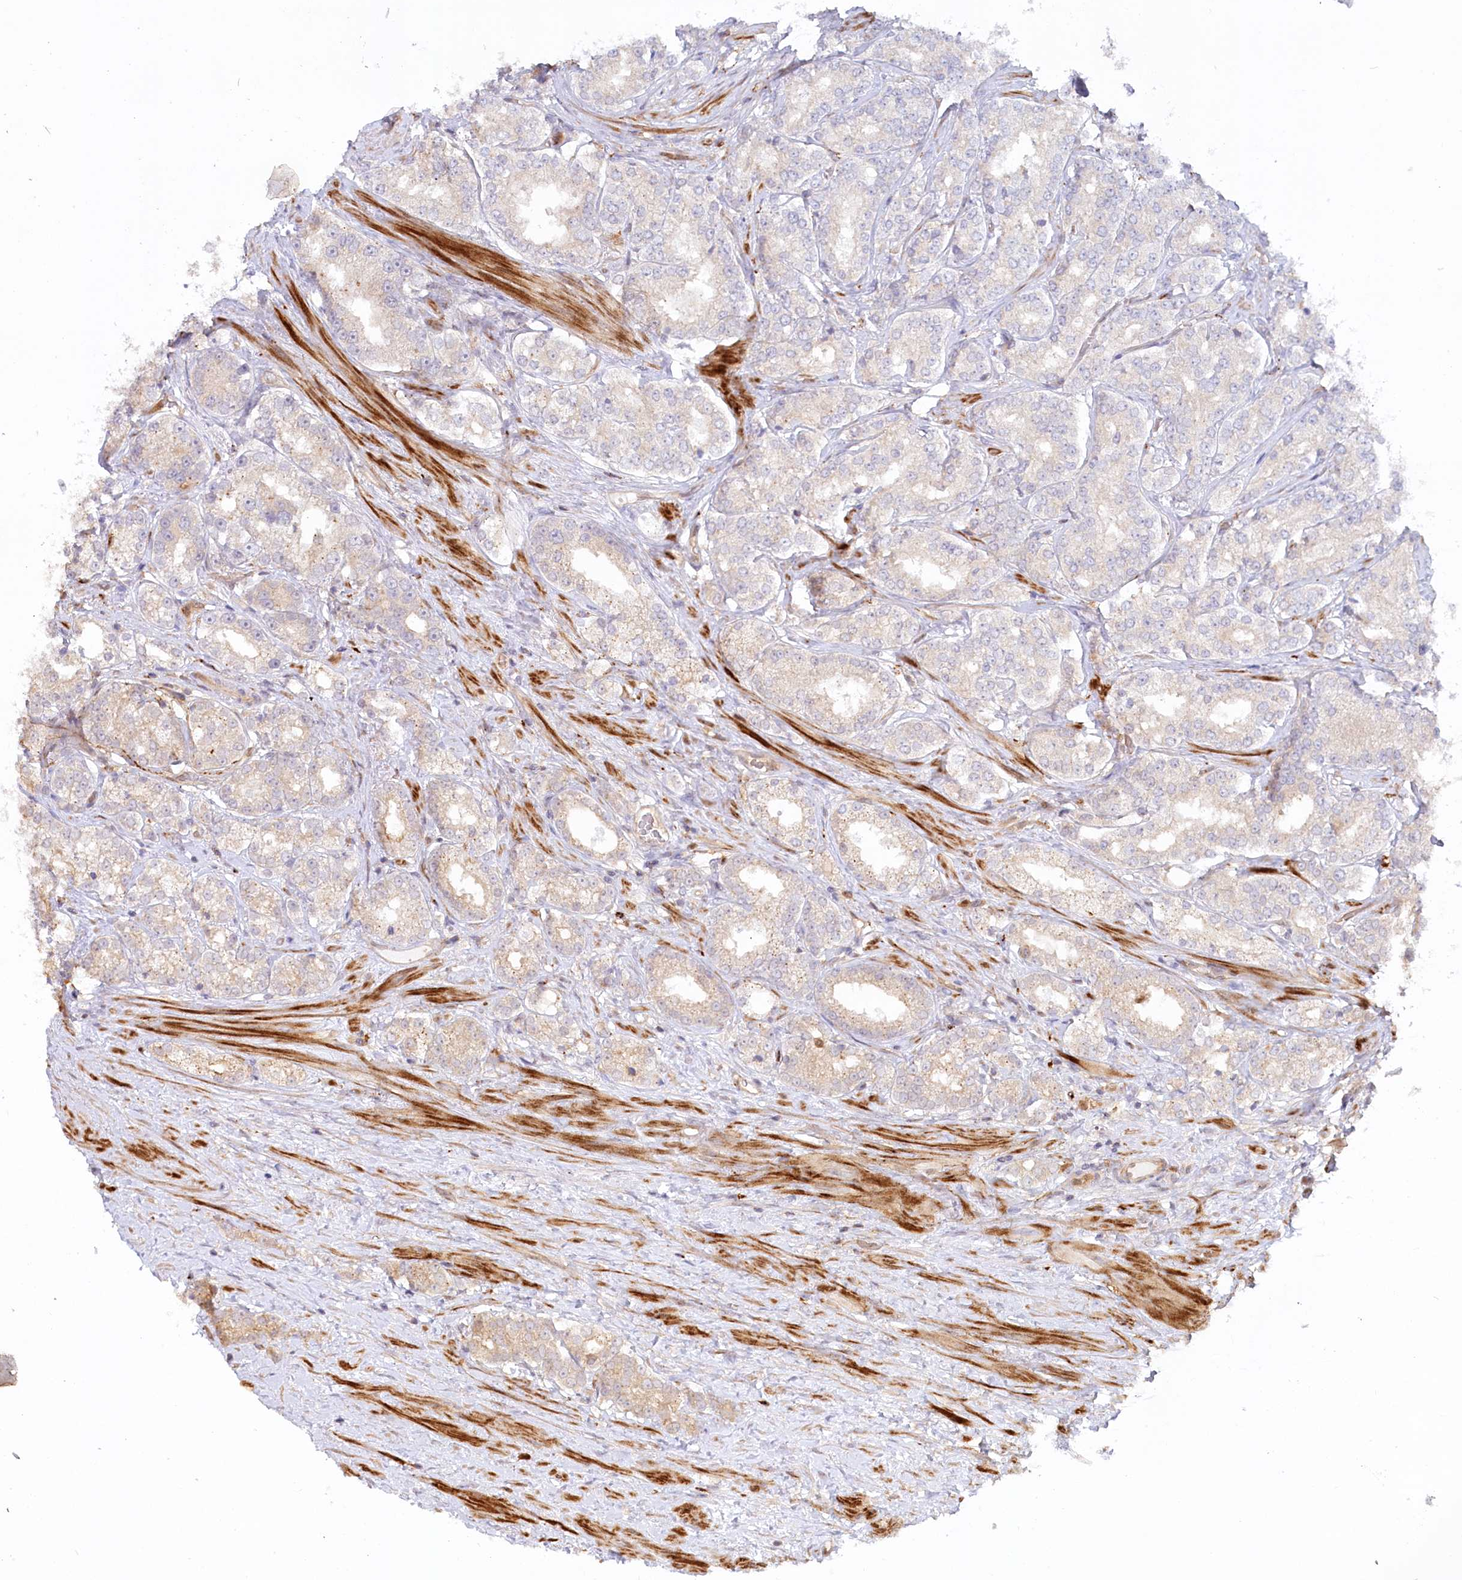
{"staining": {"intensity": "weak", "quantity": "<25%", "location": "cytoplasmic/membranous"}, "tissue": "prostate cancer", "cell_type": "Tumor cells", "image_type": "cancer", "snomed": [{"axis": "morphology", "description": "Normal tissue, NOS"}, {"axis": "morphology", "description": "Adenocarcinoma, High grade"}, {"axis": "topography", "description": "Prostate"}], "caption": "Human adenocarcinoma (high-grade) (prostate) stained for a protein using IHC reveals no staining in tumor cells.", "gene": "GBE1", "patient": {"sex": "male", "age": 83}}